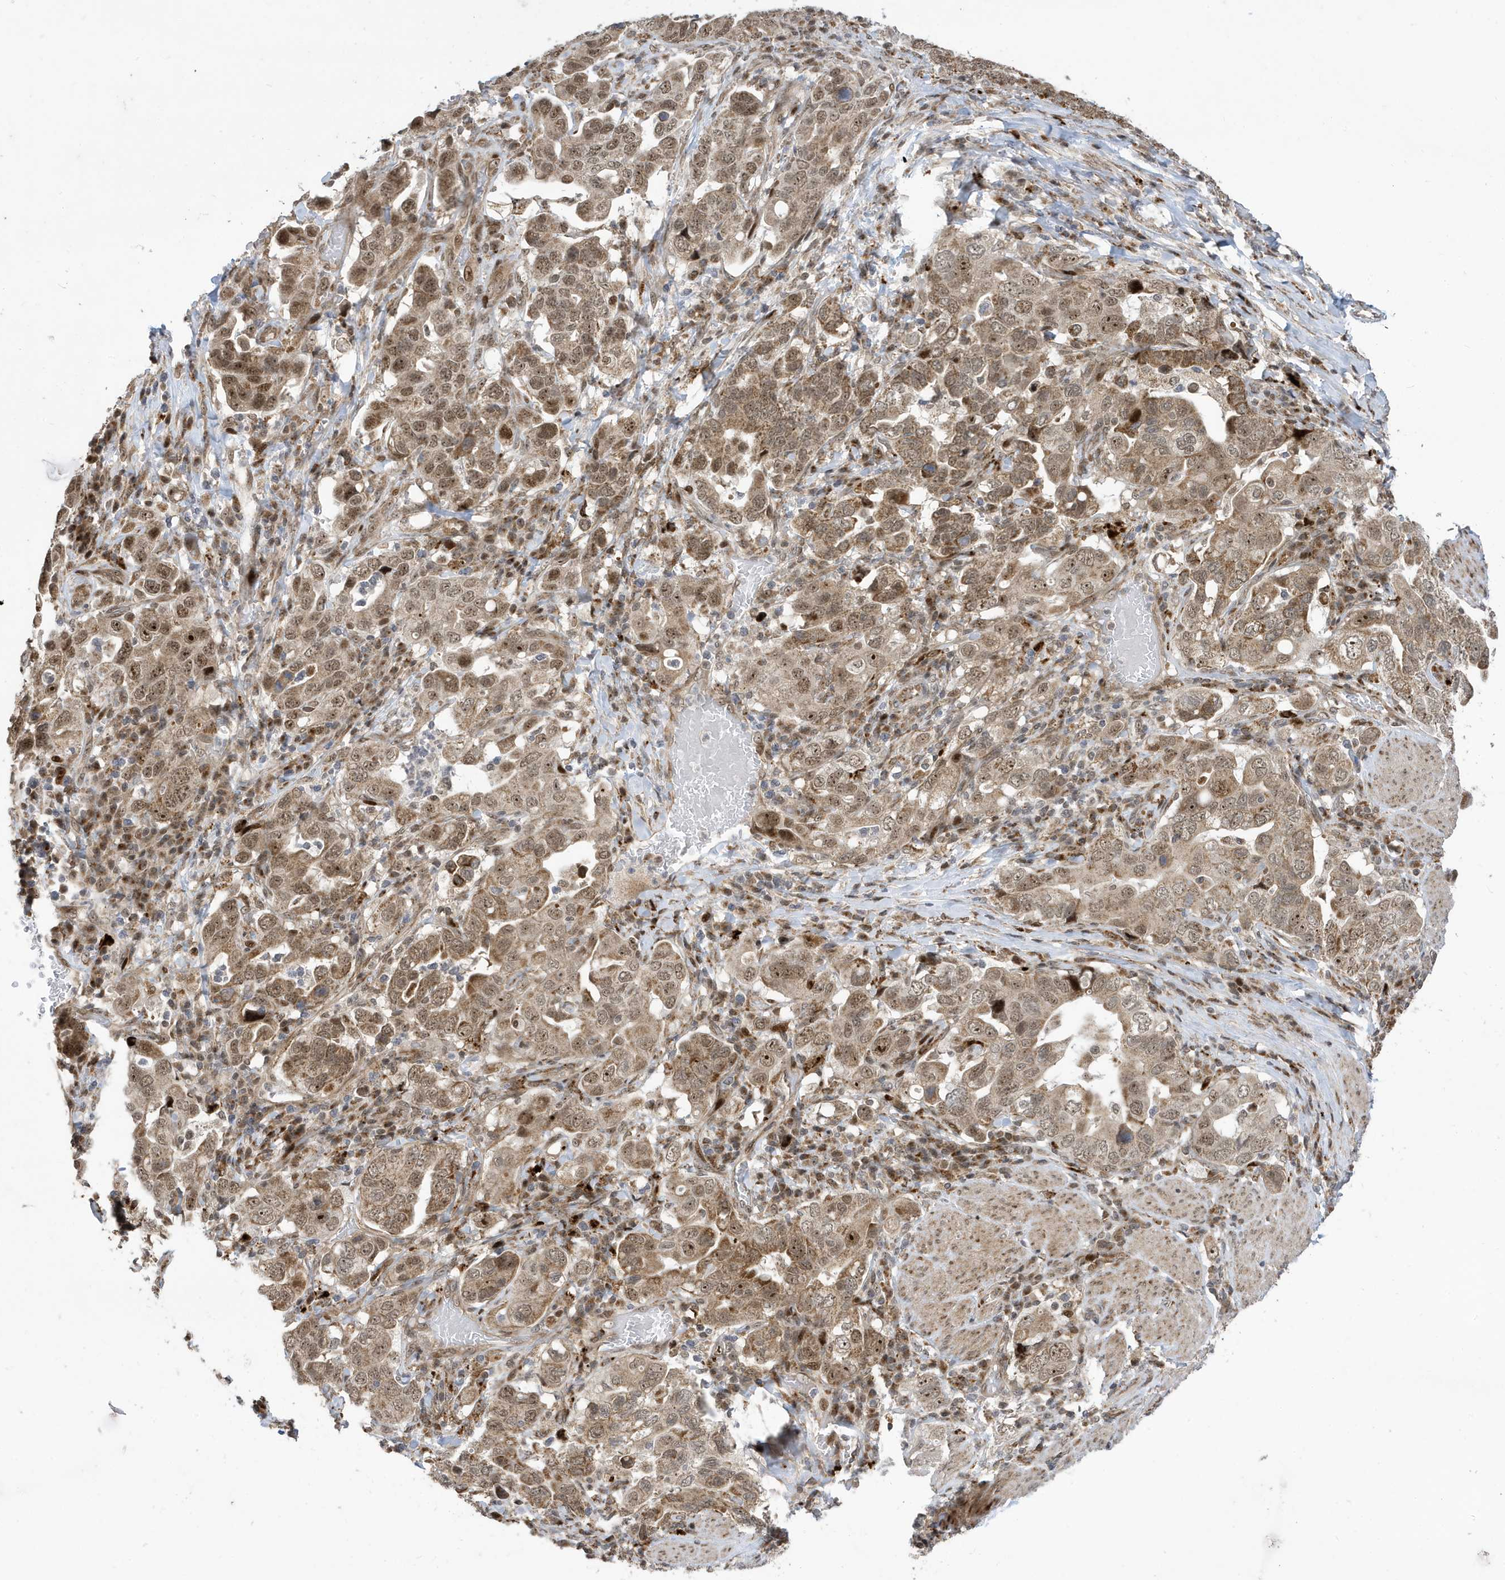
{"staining": {"intensity": "moderate", "quantity": ">75%", "location": "cytoplasmic/membranous,nuclear"}, "tissue": "stomach cancer", "cell_type": "Tumor cells", "image_type": "cancer", "snomed": [{"axis": "morphology", "description": "Adenocarcinoma, NOS"}, {"axis": "topography", "description": "Stomach, upper"}], "caption": "Protein analysis of adenocarcinoma (stomach) tissue reveals moderate cytoplasmic/membranous and nuclear staining in approximately >75% of tumor cells.", "gene": "FAM9B", "patient": {"sex": "male", "age": 62}}